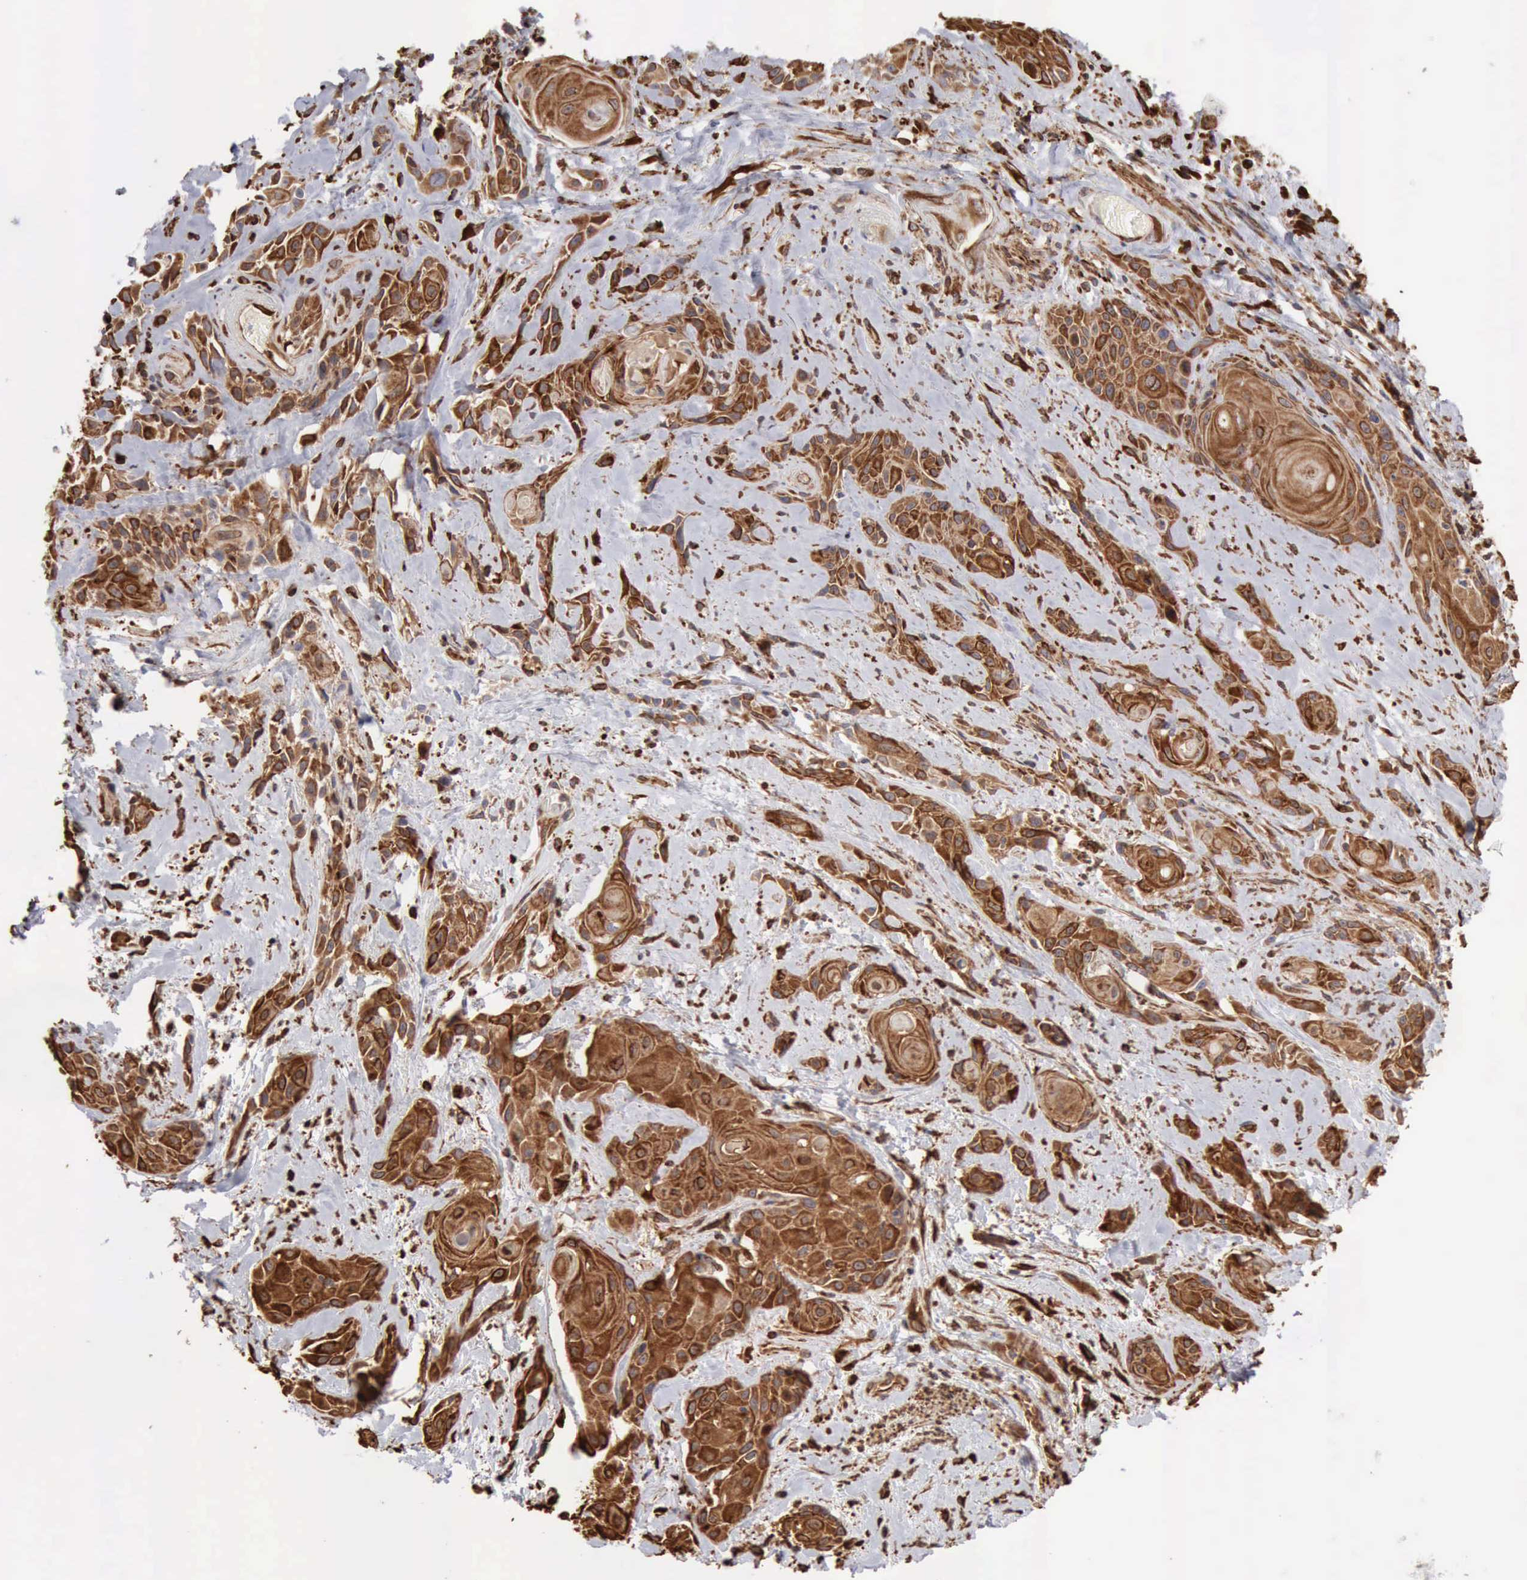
{"staining": {"intensity": "strong", "quantity": ">75%", "location": "cytoplasmic/membranous"}, "tissue": "skin cancer", "cell_type": "Tumor cells", "image_type": "cancer", "snomed": [{"axis": "morphology", "description": "Squamous cell carcinoma, NOS"}, {"axis": "topography", "description": "Skin"}, {"axis": "topography", "description": "Anal"}], "caption": "The photomicrograph shows immunohistochemical staining of skin cancer (squamous cell carcinoma). There is strong cytoplasmic/membranous positivity is identified in about >75% of tumor cells.", "gene": "APOL2", "patient": {"sex": "male", "age": 64}}